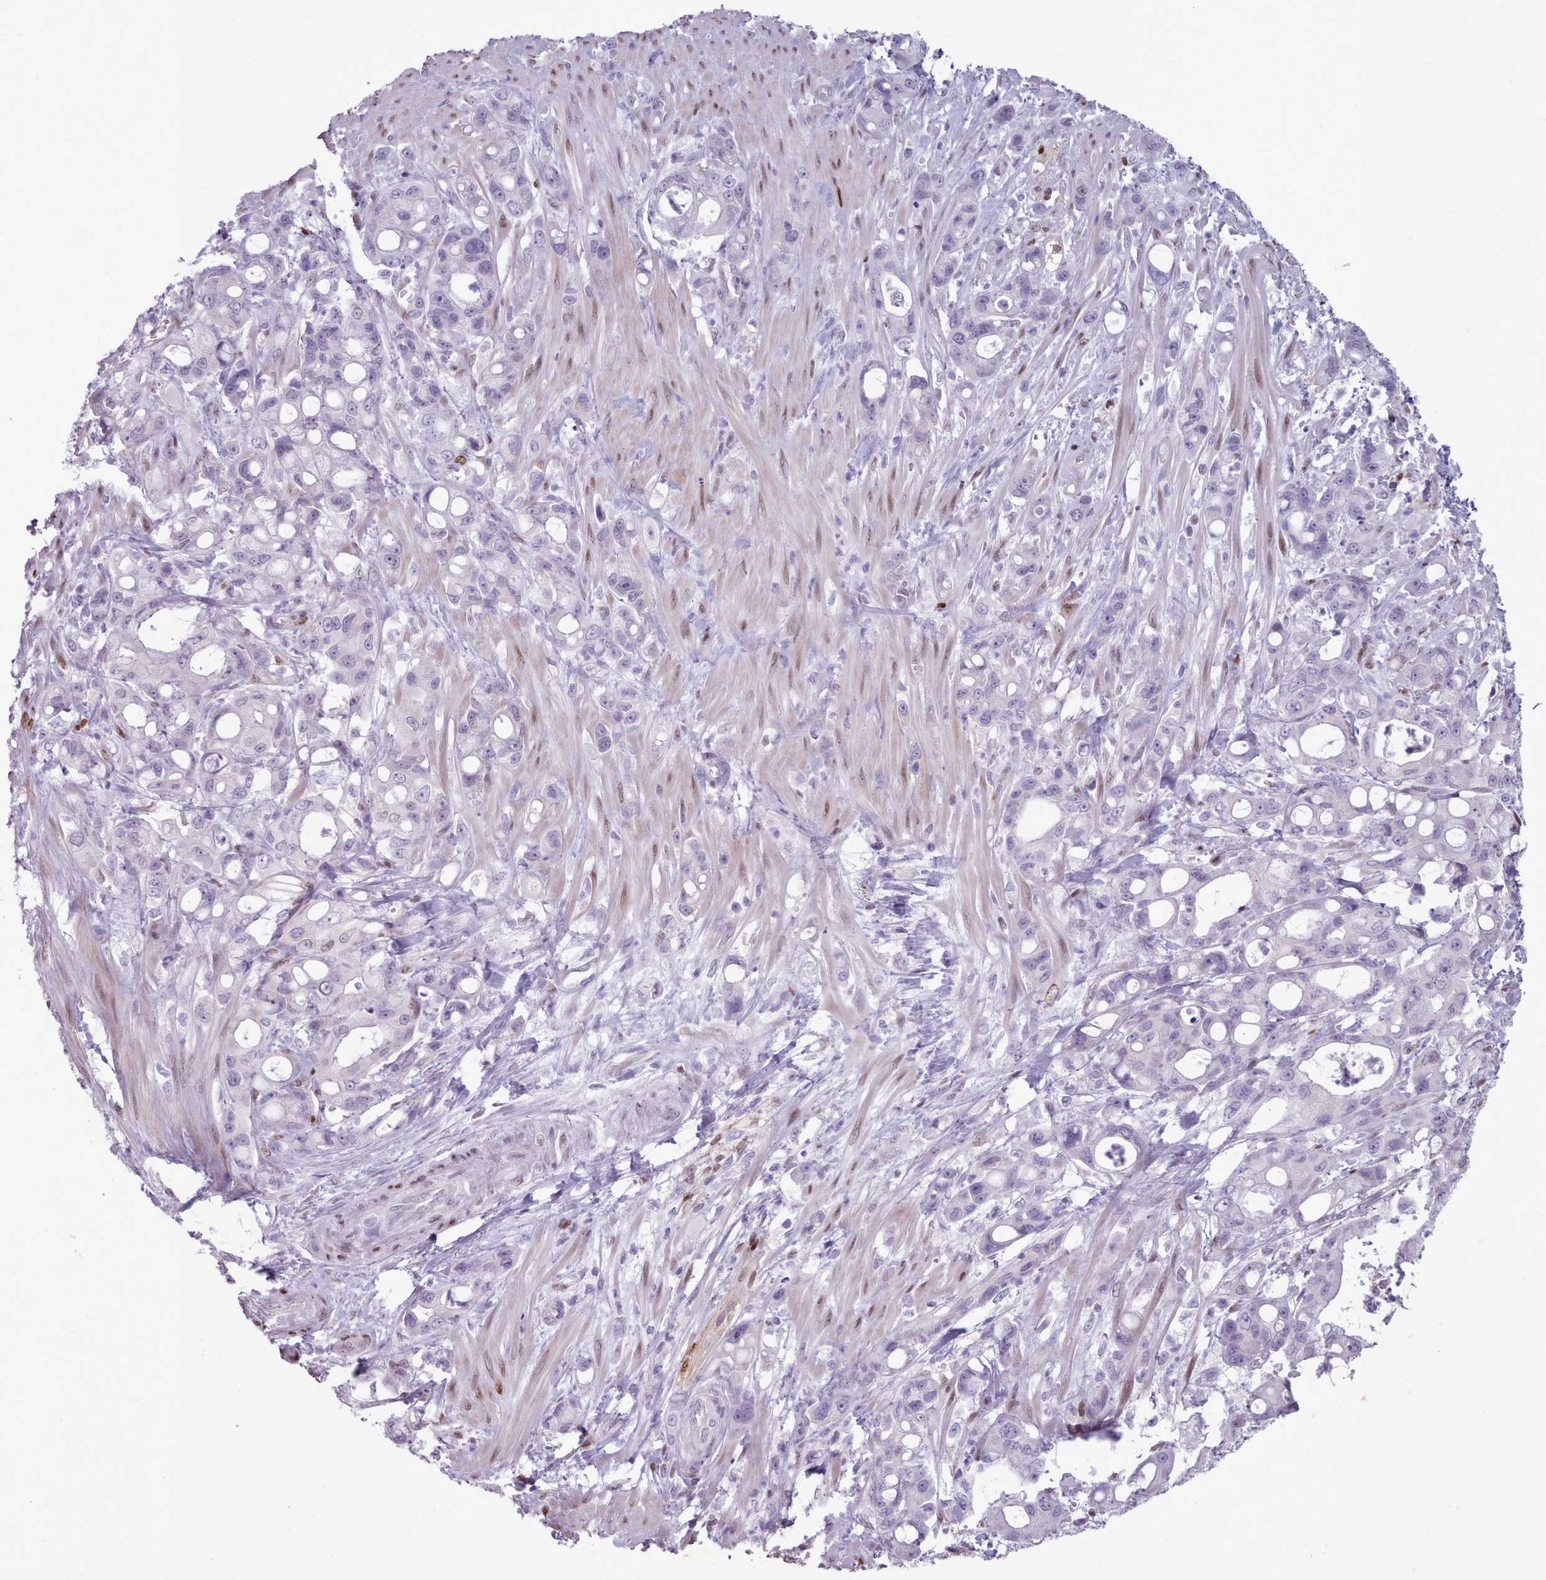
{"staining": {"intensity": "moderate", "quantity": "<25%", "location": "nuclear"}, "tissue": "pancreatic cancer", "cell_type": "Tumor cells", "image_type": "cancer", "snomed": [{"axis": "morphology", "description": "Adenocarcinoma, NOS"}, {"axis": "topography", "description": "Pancreas"}], "caption": "There is low levels of moderate nuclear staining in tumor cells of adenocarcinoma (pancreatic), as demonstrated by immunohistochemical staining (brown color).", "gene": "KCNT2", "patient": {"sex": "male", "age": 68}}